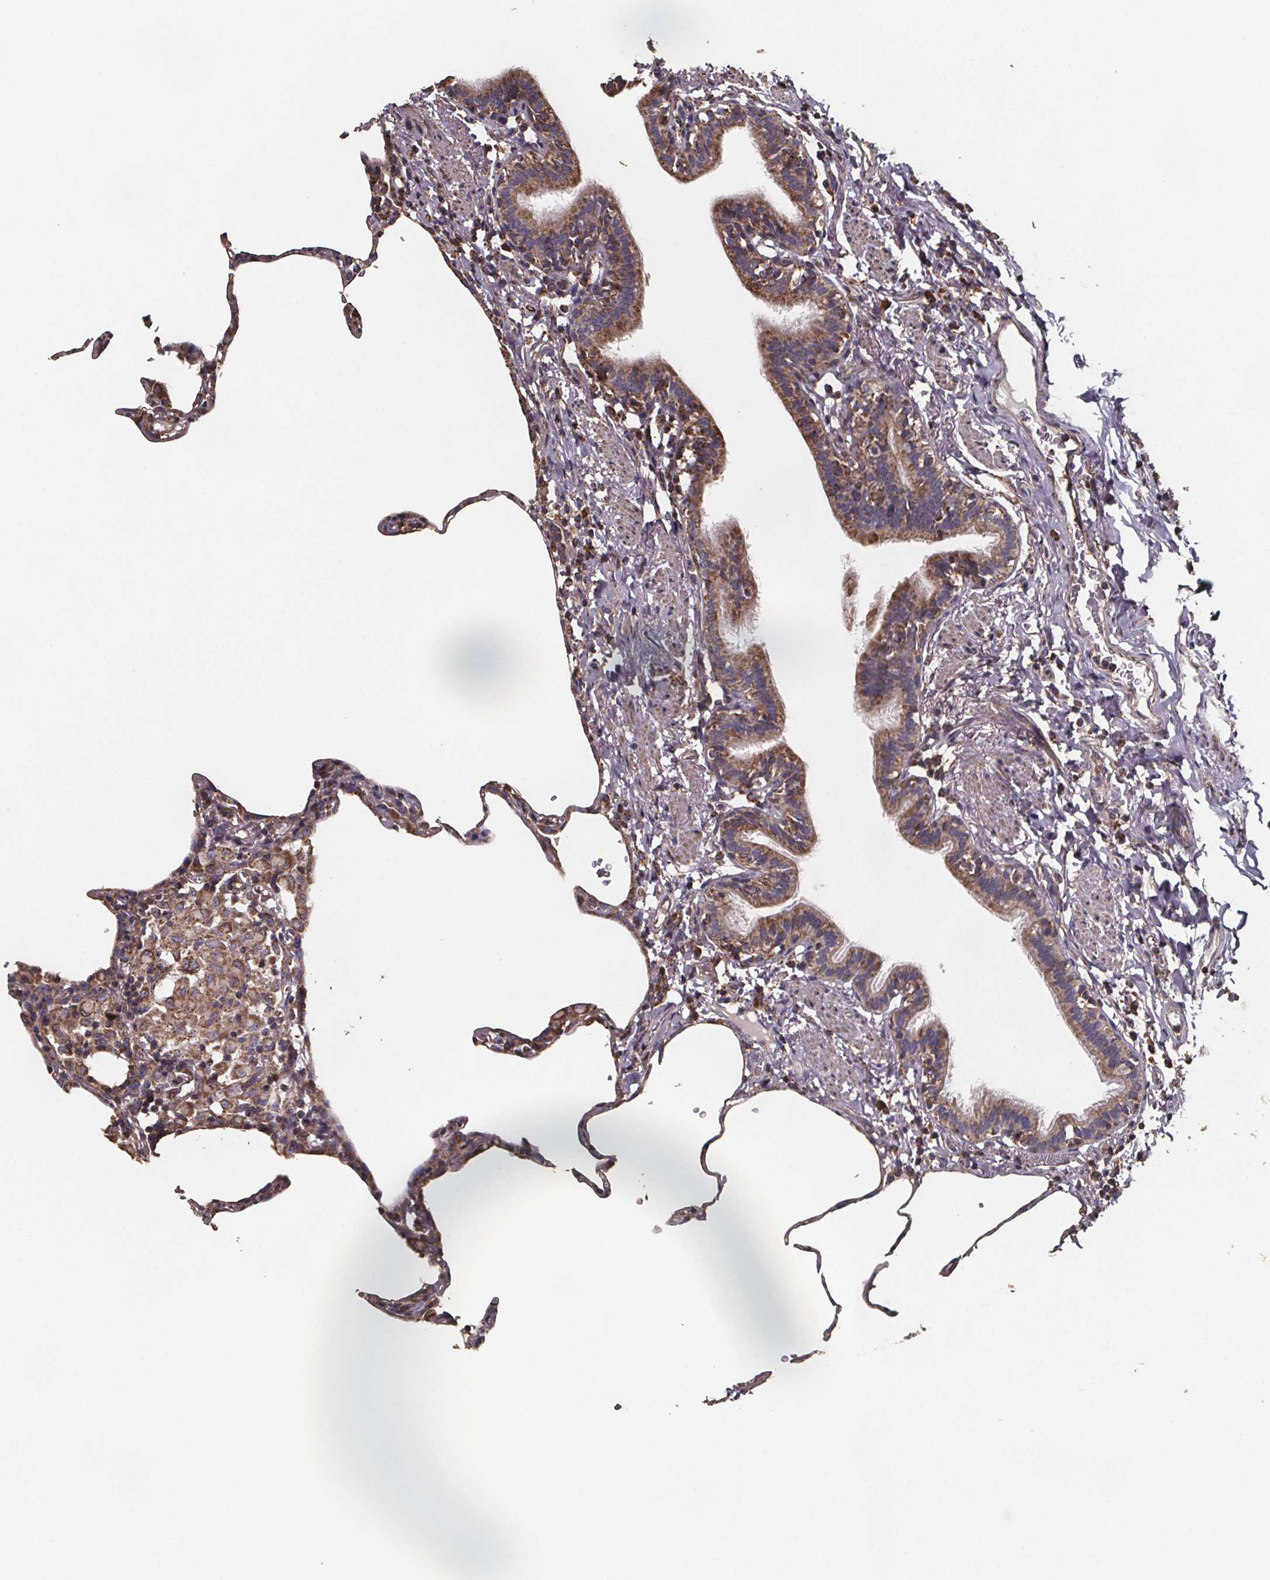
{"staining": {"intensity": "weak", "quantity": "25%-75%", "location": "cytoplasmic/membranous"}, "tissue": "lung", "cell_type": "Alveolar cells", "image_type": "normal", "snomed": [{"axis": "morphology", "description": "Normal tissue, NOS"}, {"axis": "topography", "description": "Lung"}], "caption": "Weak cytoplasmic/membranous staining is identified in approximately 25%-75% of alveolar cells in unremarkable lung.", "gene": "SLC35D2", "patient": {"sex": "female", "age": 57}}